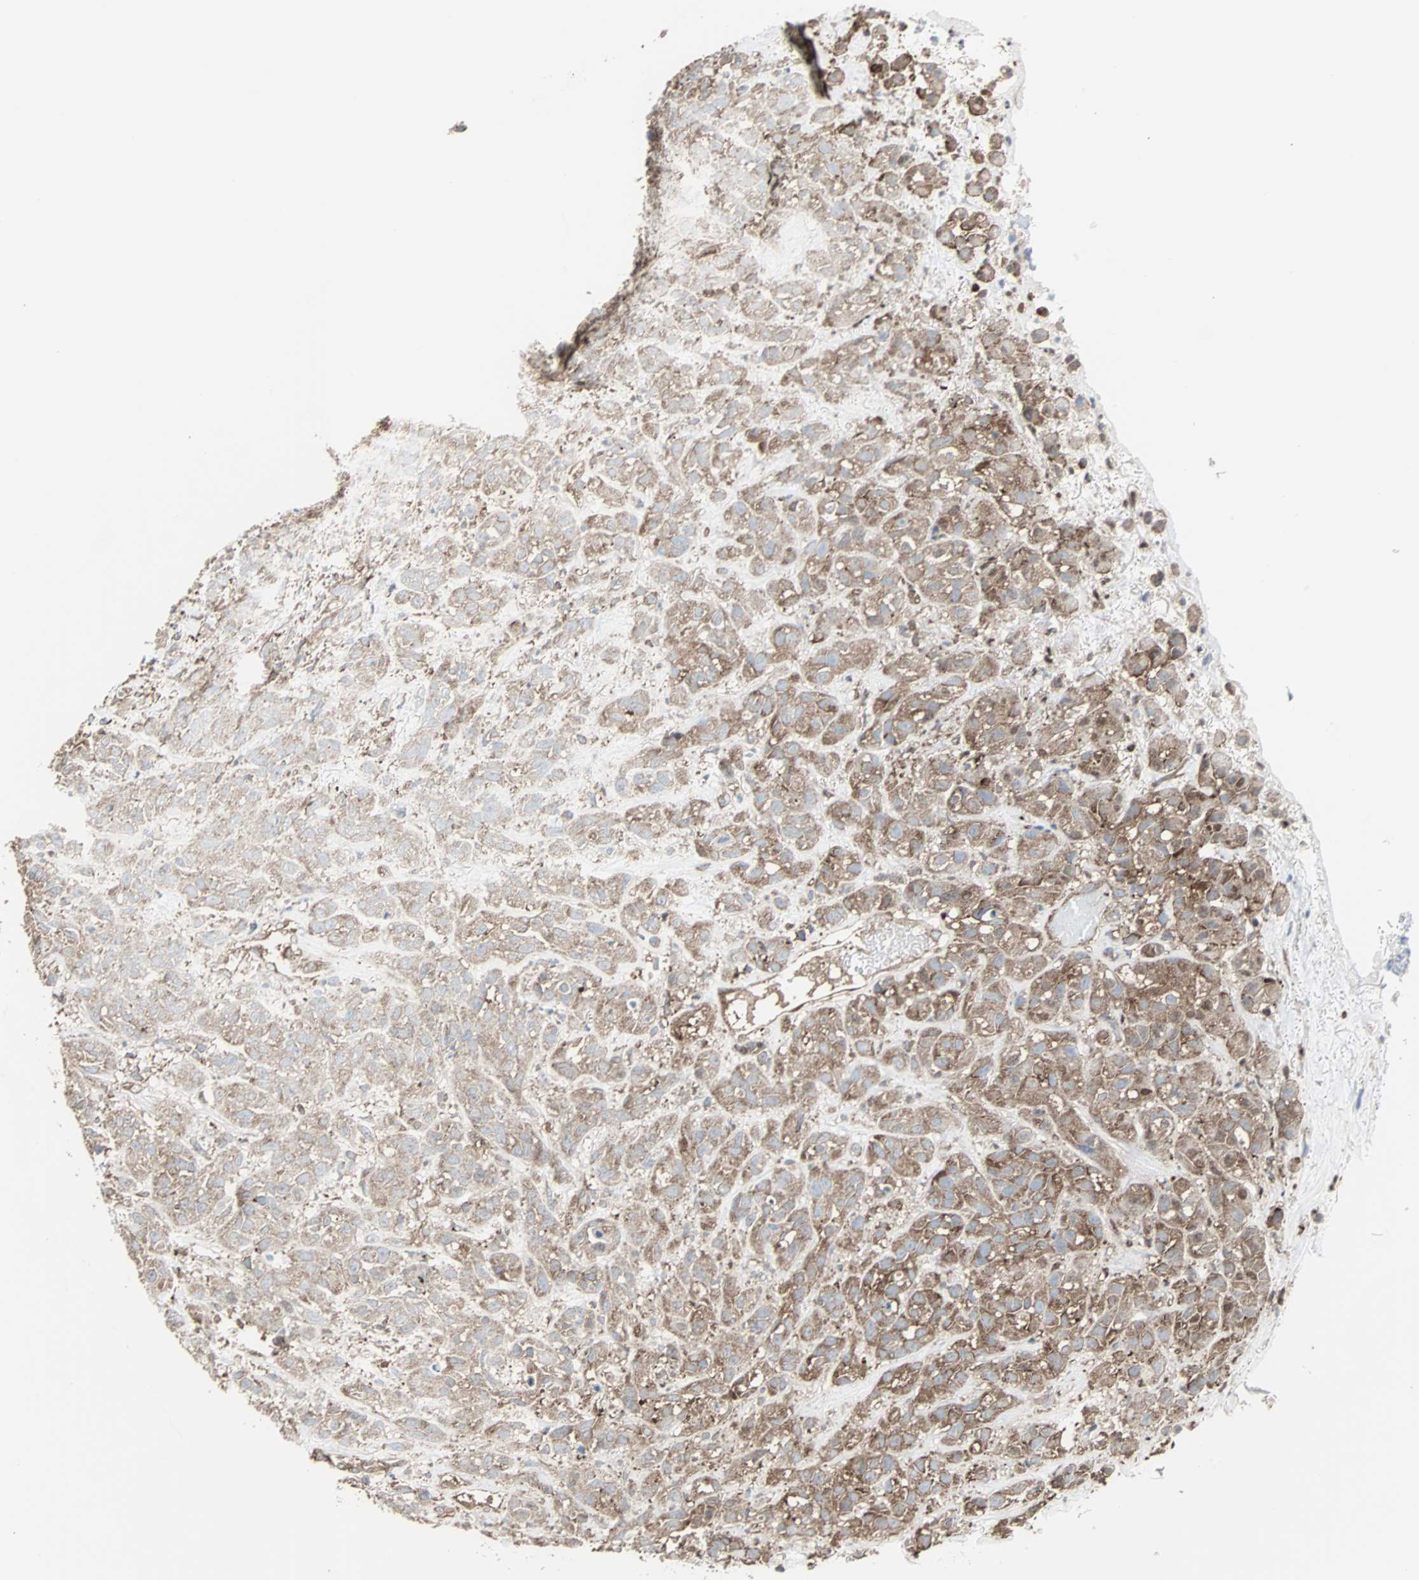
{"staining": {"intensity": "moderate", "quantity": ">75%", "location": "cytoplasmic/membranous"}, "tissue": "head and neck cancer", "cell_type": "Tumor cells", "image_type": "cancer", "snomed": [{"axis": "morphology", "description": "Squamous cell carcinoma, NOS"}, {"axis": "topography", "description": "Head-Neck"}], "caption": "Immunohistochemistry micrograph of neoplastic tissue: head and neck cancer (squamous cell carcinoma) stained using immunohistochemistry demonstrates medium levels of moderate protein expression localized specifically in the cytoplasmic/membranous of tumor cells, appearing as a cytoplasmic/membranous brown color.", "gene": "RELA", "patient": {"sex": "male", "age": 62}}